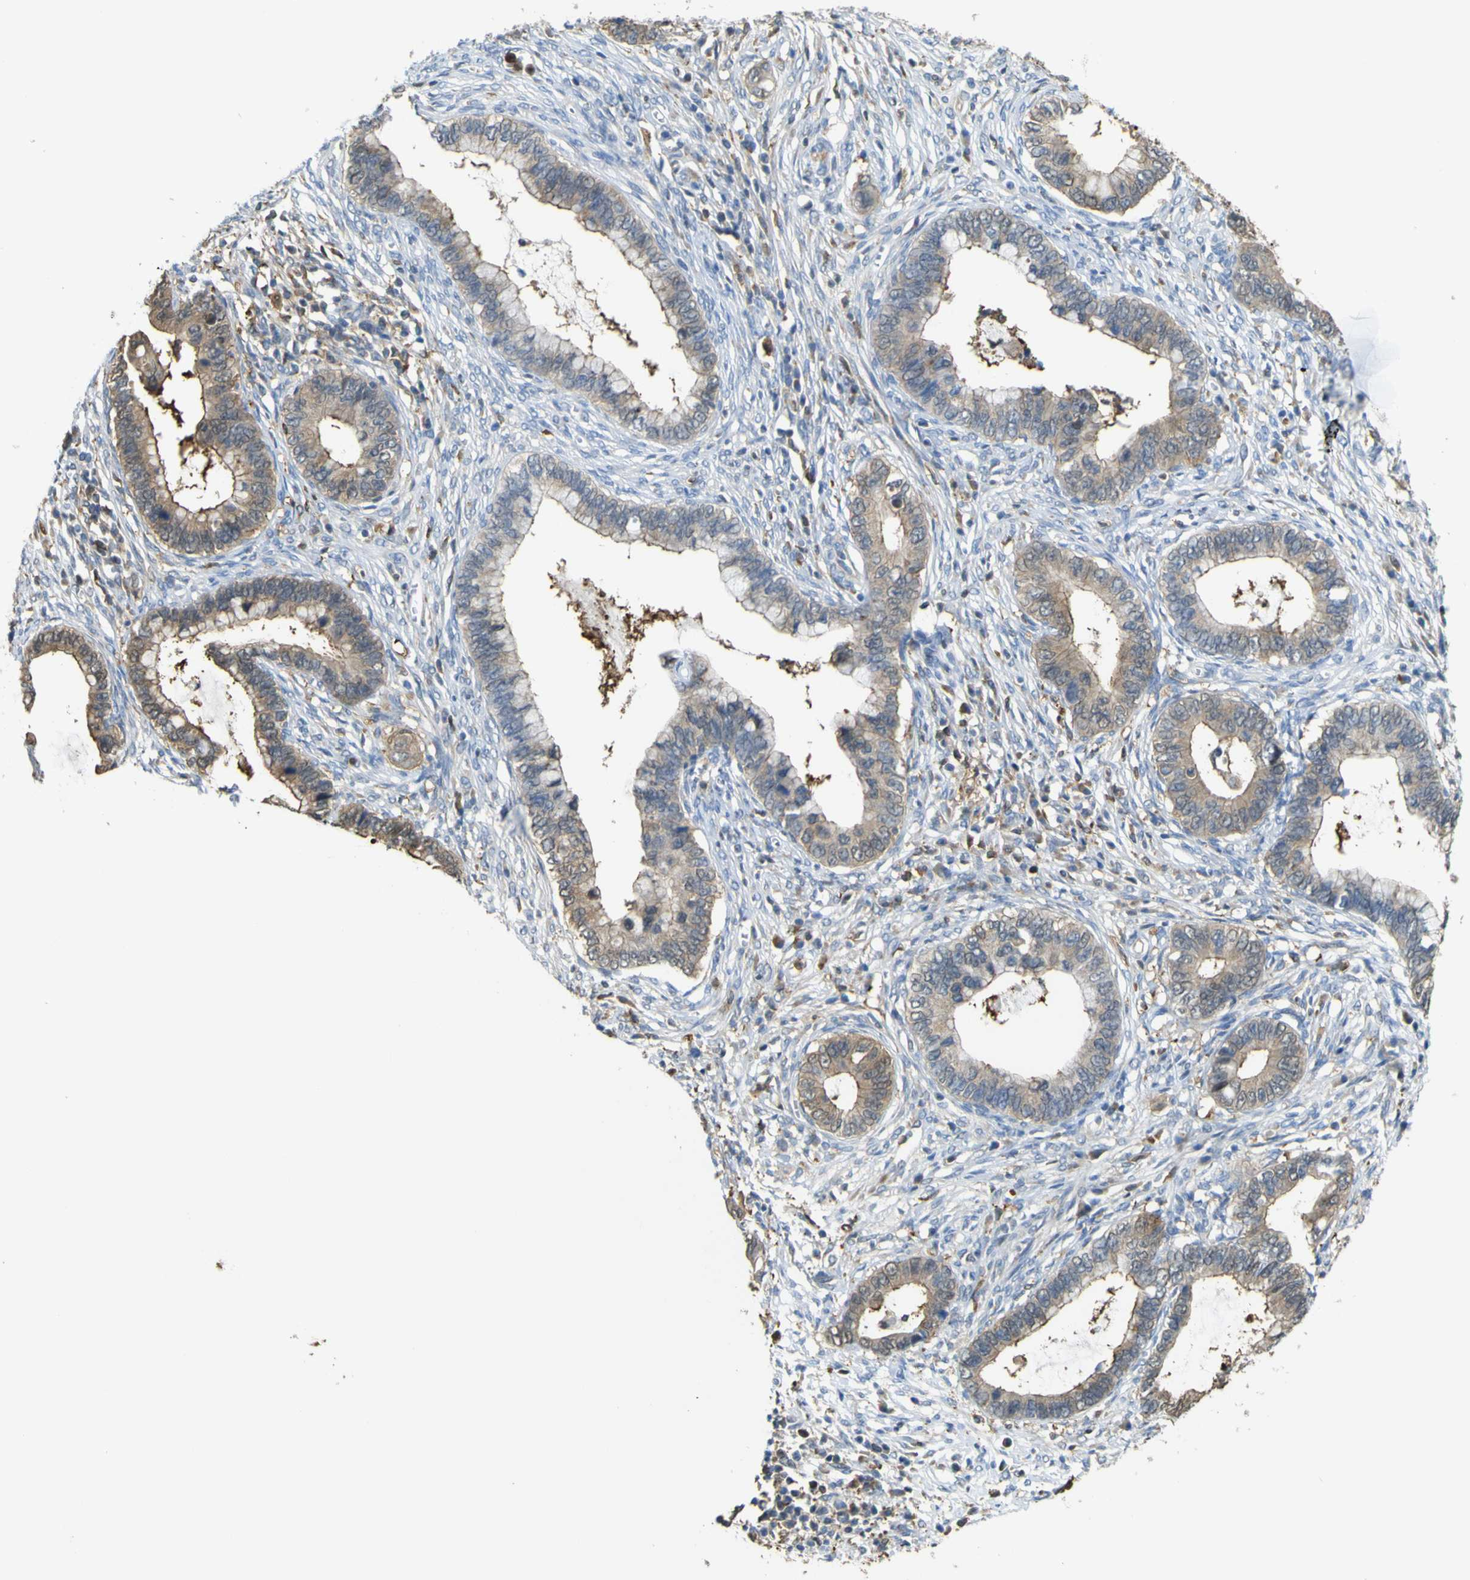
{"staining": {"intensity": "moderate", "quantity": "25%-75%", "location": "cytoplasmic/membranous"}, "tissue": "cervical cancer", "cell_type": "Tumor cells", "image_type": "cancer", "snomed": [{"axis": "morphology", "description": "Adenocarcinoma, NOS"}, {"axis": "topography", "description": "Cervix"}], "caption": "Moderate cytoplasmic/membranous protein positivity is identified in about 25%-75% of tumor cells in cervical cancer. (DAB IHC with brightfield microscopy, high magnification).", "gene": "ABHD3", "patient": {"sex": "female", "age": 44}}